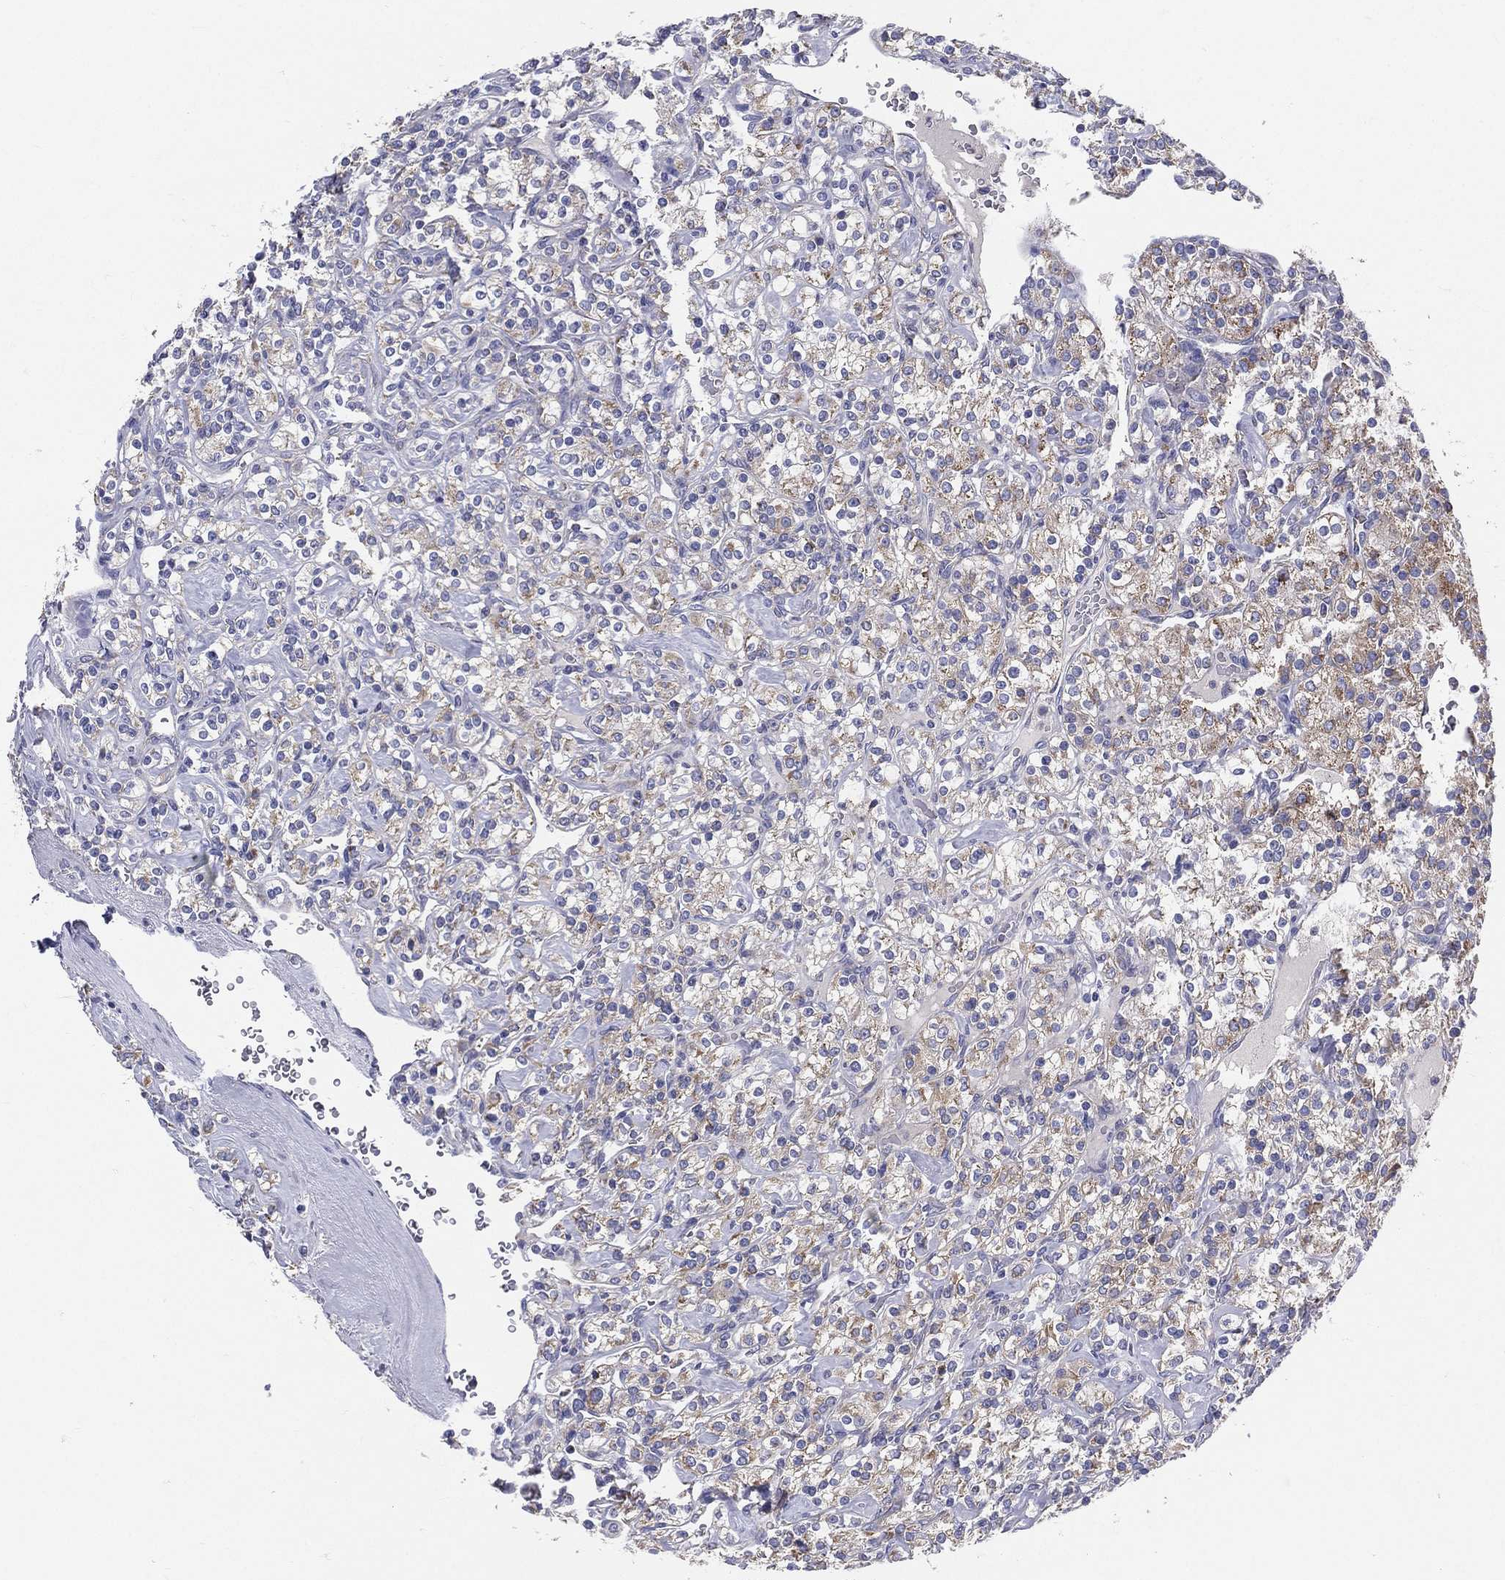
{"staining": {"intensity": "weak", "quantity": "25%-75%", "location": "cytoplasmic/membranous"}, "tissue": "renal cancer", "cell_type": "Tumor cells", "image_type": "cancer", "snomed": [{"axis": "morphology", "description": "Adenocarcinoma, NOS"}, {"axis": "topography", "description": "Kidney"}], "caption": "DAB immunohistochemical staining of renal adenocarcinoma demonstrates weak cytoplasmic/membranous protein staining in about 25%-75% of tumor cells. The protein is stained brown, and the nuclei are stained in blue (DAB IHC with brightfield microscopy, high magnification).", "gene": "PWWP3A", "patient": {"sex": "male", "age": 77}}